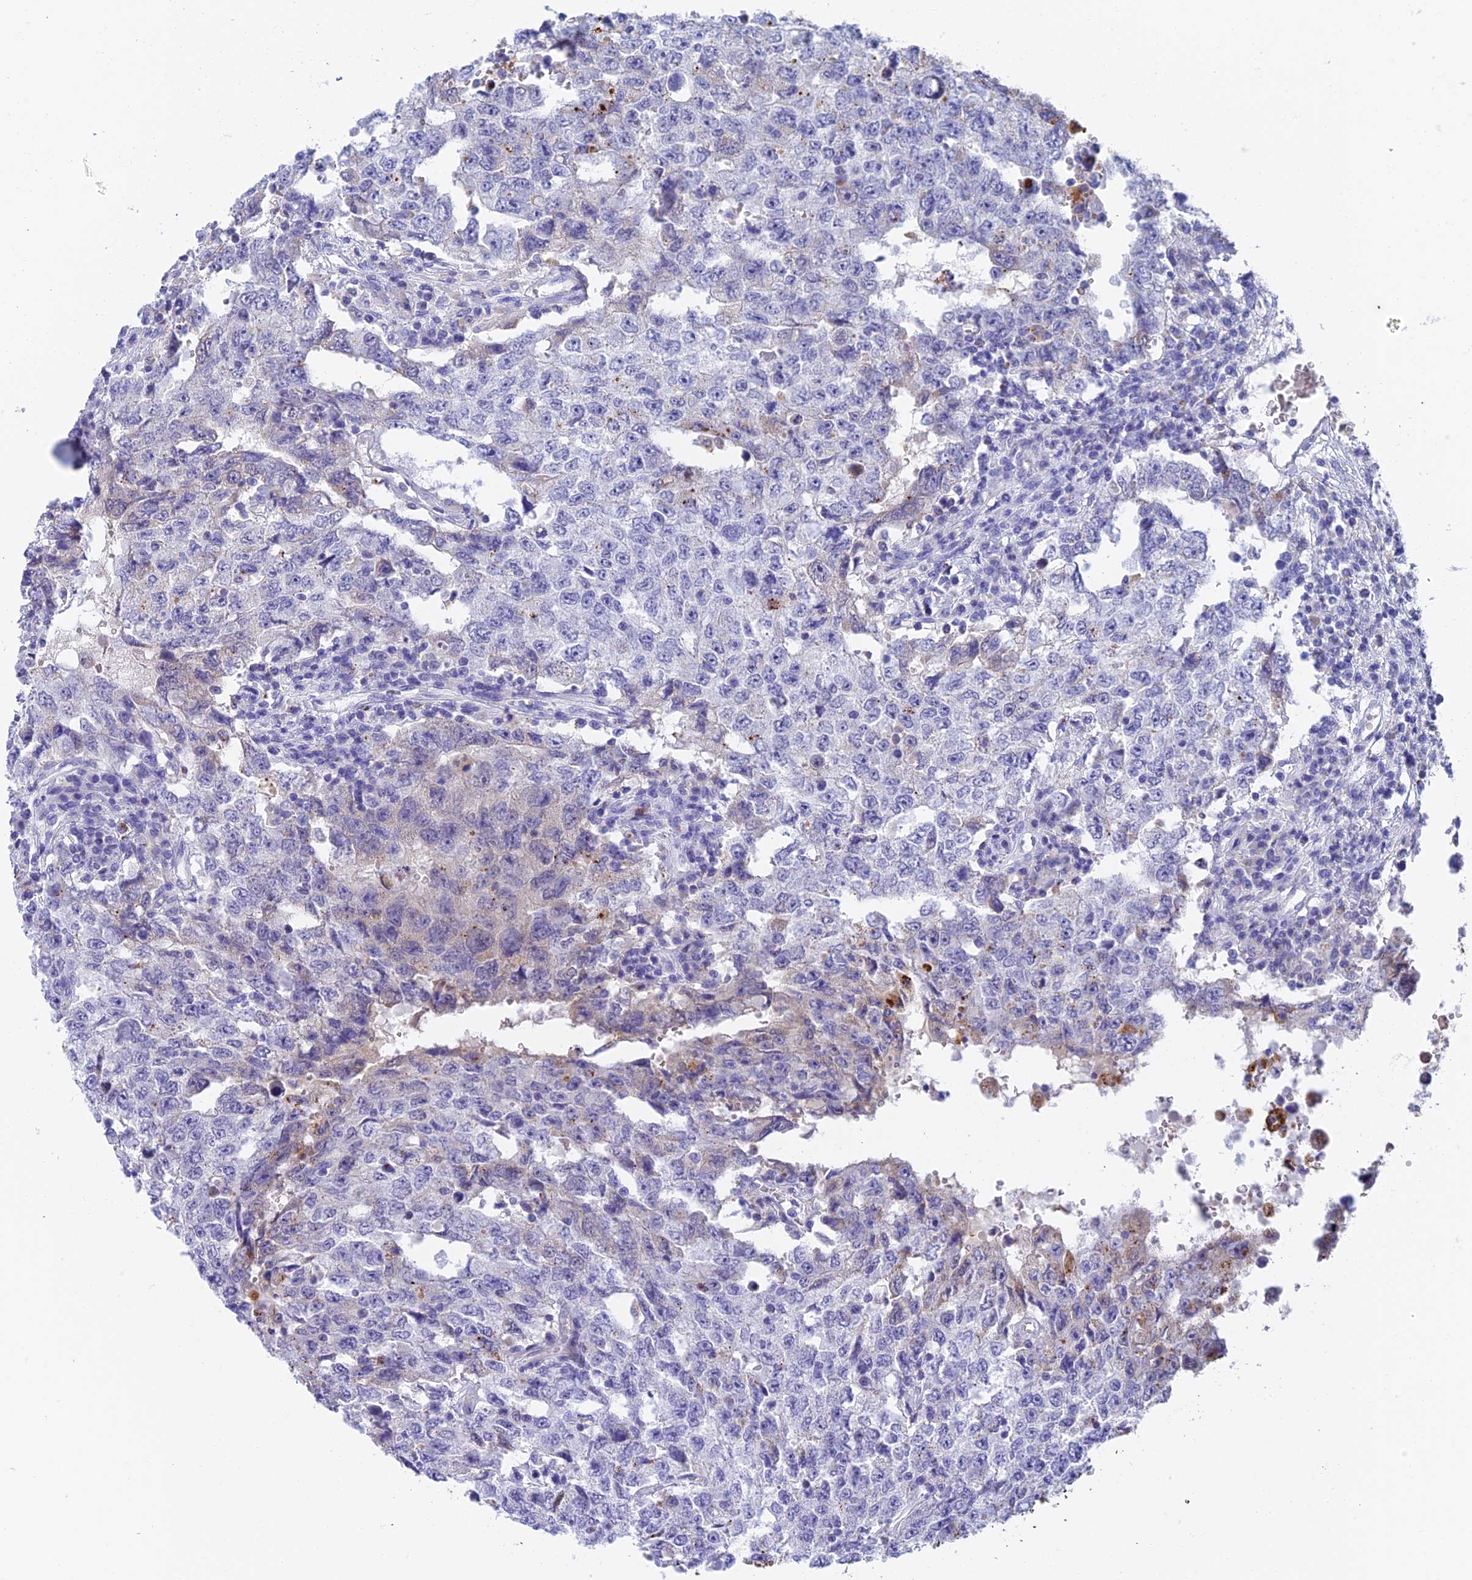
{"staining": {"intensity": "weak", "quantity": "<25%", "location": "cytoplasmic/membranous"}, "tissue": "testis cancer", "cell_type": "Tumor cells", "image_type": "cancer", "snomed": [{"axis": "morphology", "description": "Carcinoma, Embryonal, NOS"}, {"axis": "topography", "description": "Testis"}], "caption": "There is no significant positivity in tumor cells of embryonal carcinoma (testis). Nuclei are stained in blue.", "gene": "ADAMTS13", "patient": {"sex": "male", "age": 26}}